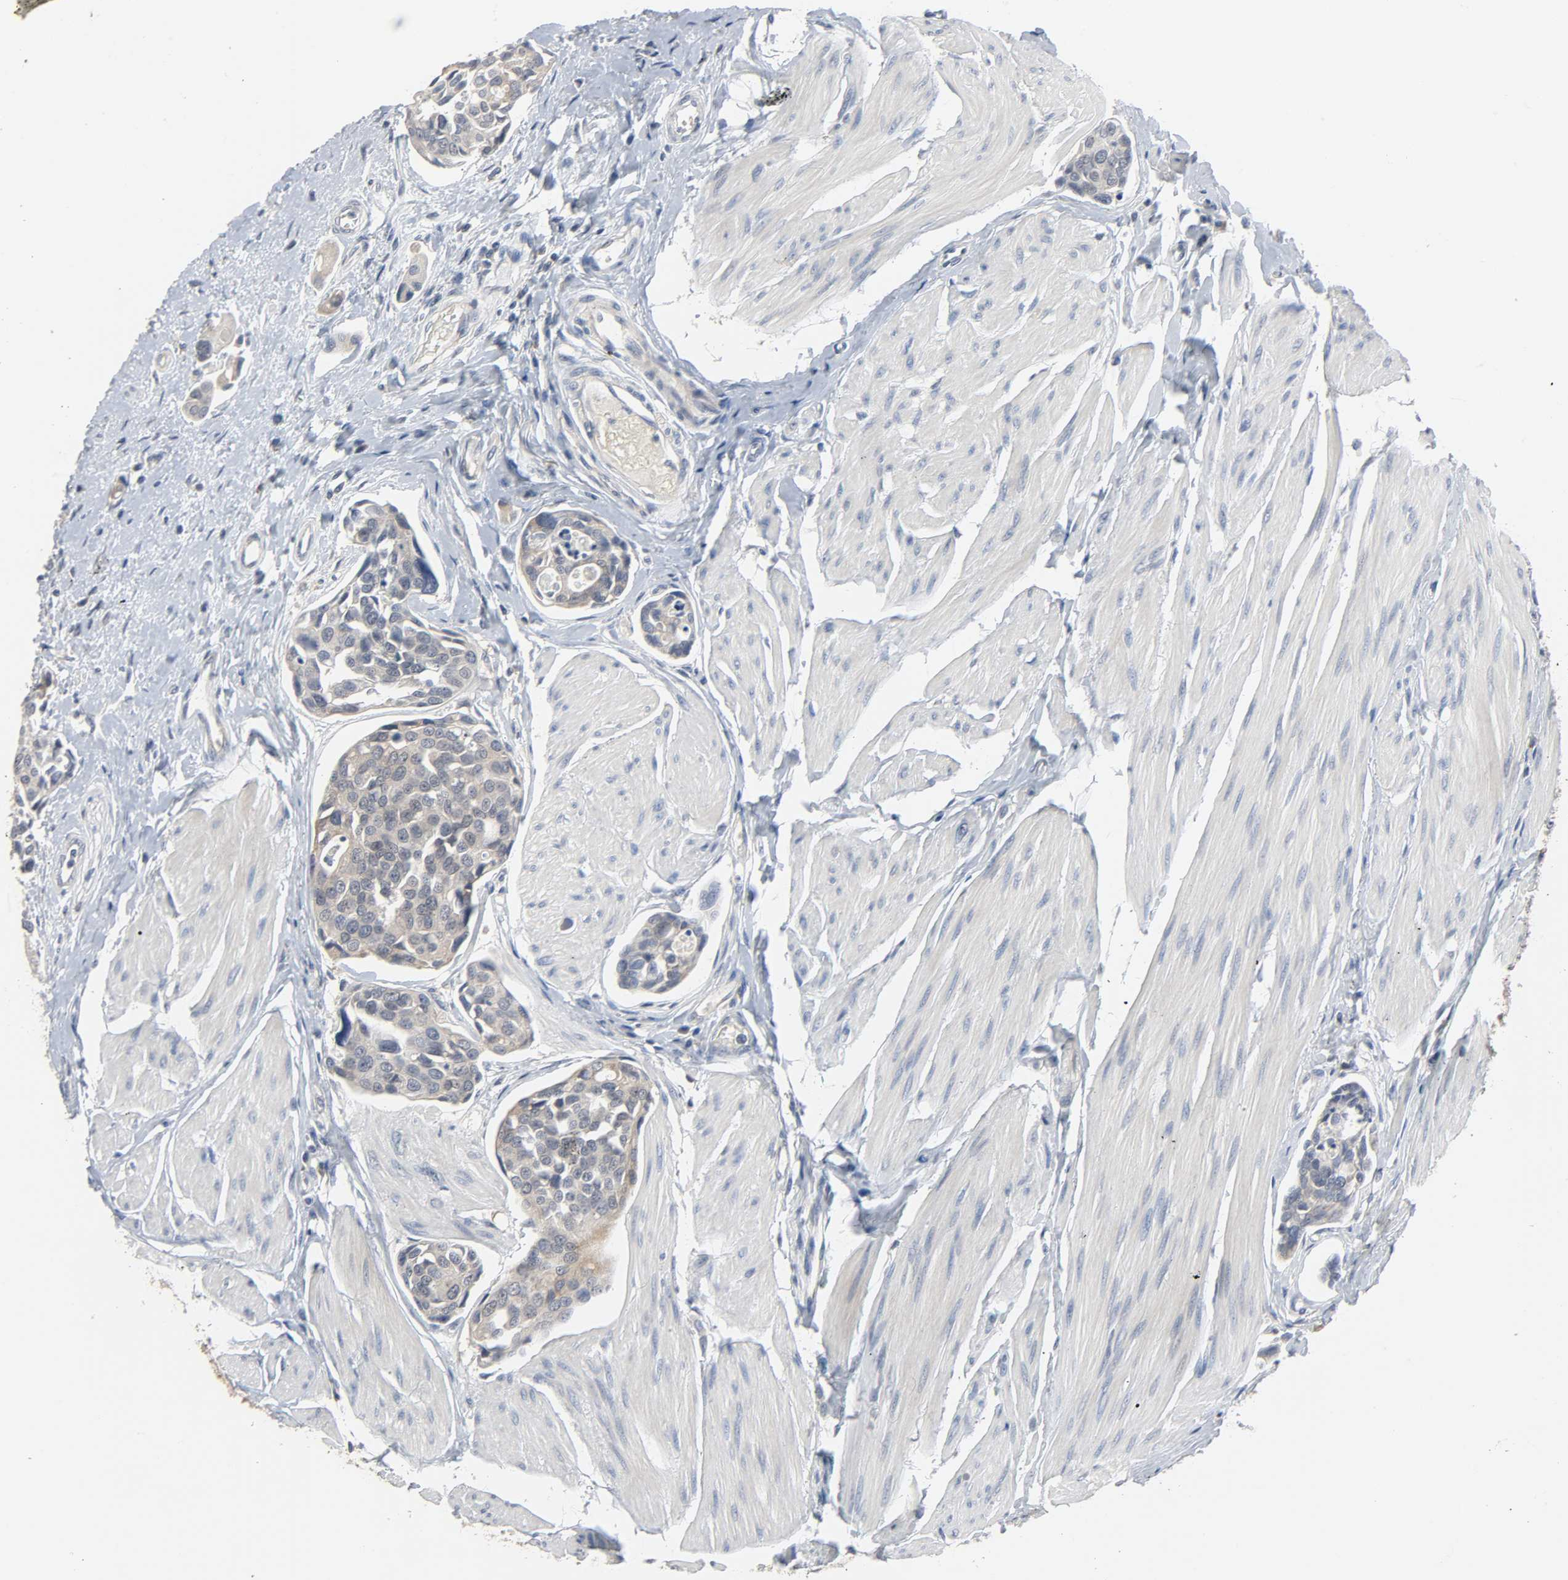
{"staining": {"intensity": "weak", "quantity": ">75%", "location": "cytoplasmic/membranous"}, "tissue": "urothelial cancer", "cell_type": "Tumor cells", "image_type": "cancer", "snomed": [{"axis": "morphology", "description": "Urothelial carcinoma, High grade"}, {"axis": "topography", "description": "Urinary bladder"}], "caption": "The image shows immunohistochemical staining of high-grade urothelial carcinoma. There is weak cytoplasmic/membranous expression is present in about >75% of tumor cells.", "gene": "PLEKHA2", "patient": {"sex": "male", "age": 78}}